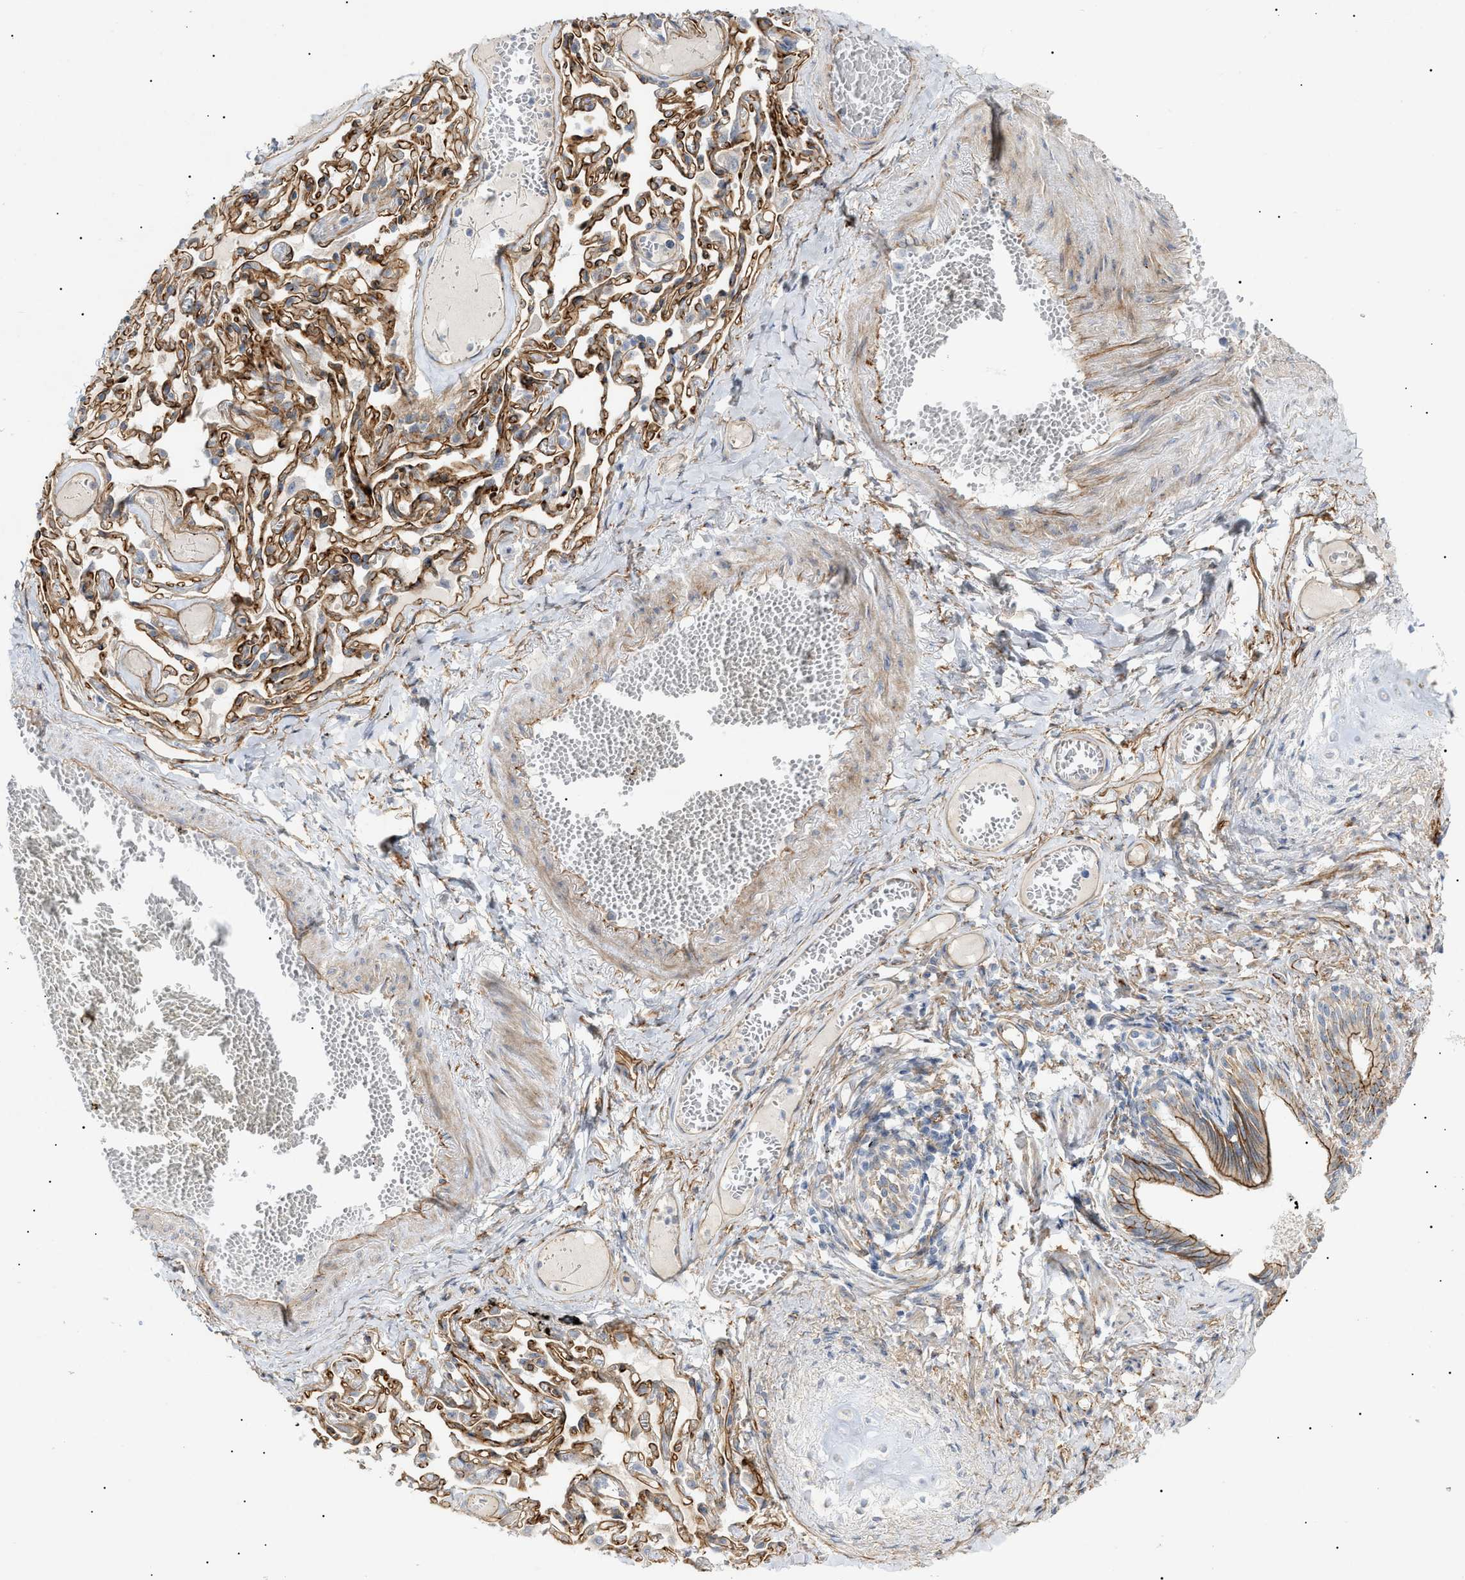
{"staining": {"intensity": "moderate", "quantity": ">75%", "location": "cytoplasmic/membranous"}, "tissue": "bronchus", "cell_type": "Respiratory epithelial cells", "image_type": "normal", "snomed": [{"axis": "morphology", "description": "Normal tissue, NOS"}, {"axis": "morphology", "description": "Inflammation, NOS"}, {"axis": "topography", "description": "Cartilage tissue"}, {"axis": "topography", "description": "Lung"}], "caption": "Immunohistochemistry micrograph of normal bronchus stained for a protein (brown), which demonstrates medium levels of moderate cytoplasmic/membranous expression in about >75% of respiratory epithelial cells.", "gene": "ZFHX2", "patient": {"sex": "male", "age": 71}}